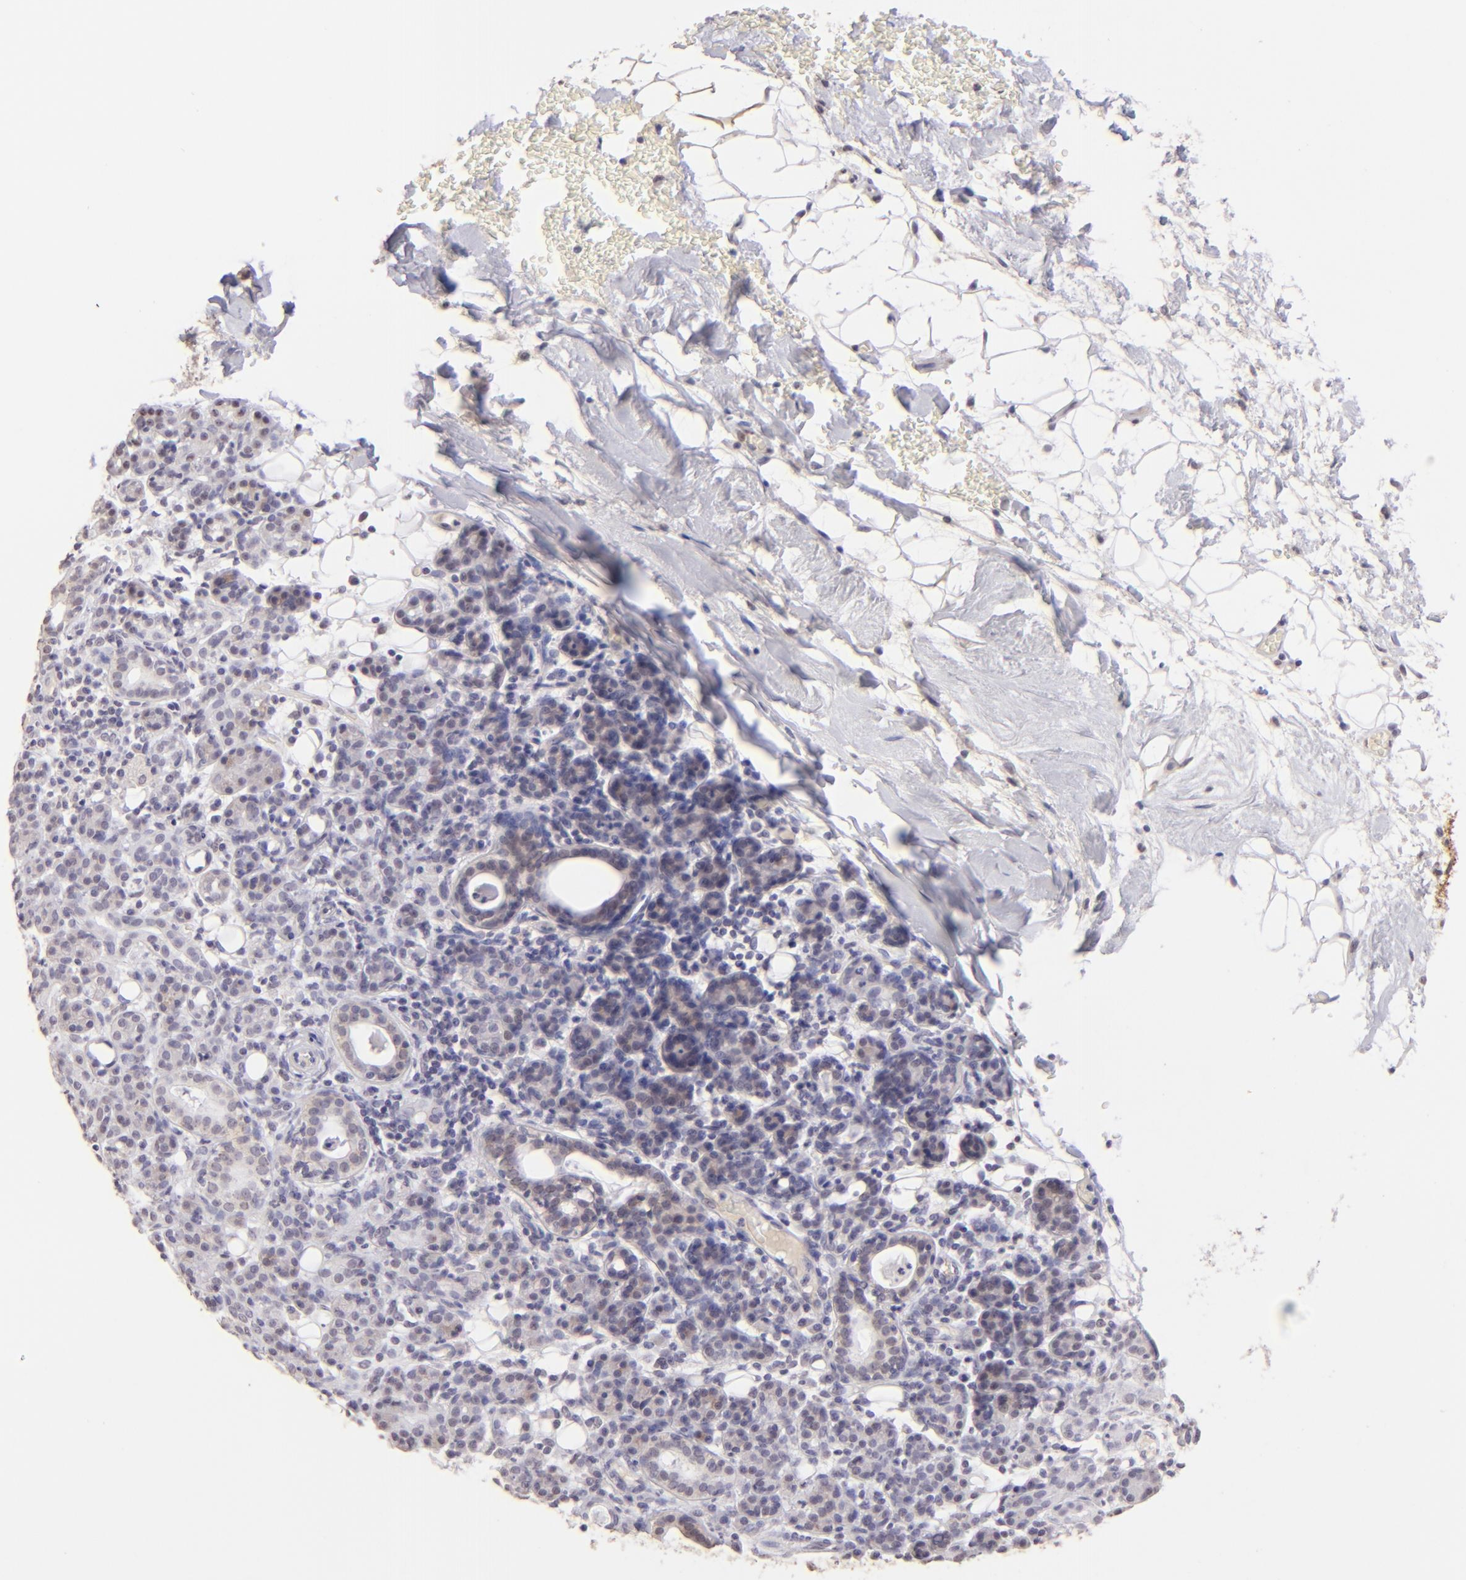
{"staining": {"intensity": "negative", "quantity": "none", "location": "none"}, "tissue": "skin cancer", "cell_type": "Tumor cells", "image_type": "cancer", "snomed": [{"axis": "morphology", "description": "Squamous cell carcinoma, NOS"}, {"axis": "topography", "description": "Skin"}], "caption": "A high-resolution micrograph shows IHC staining of skin squamous cell carcinoma, which demonstrates no significant staining in tumor cells.", "gene": "MAGEA1", "patient": {"sex": "male", "age": 84}}